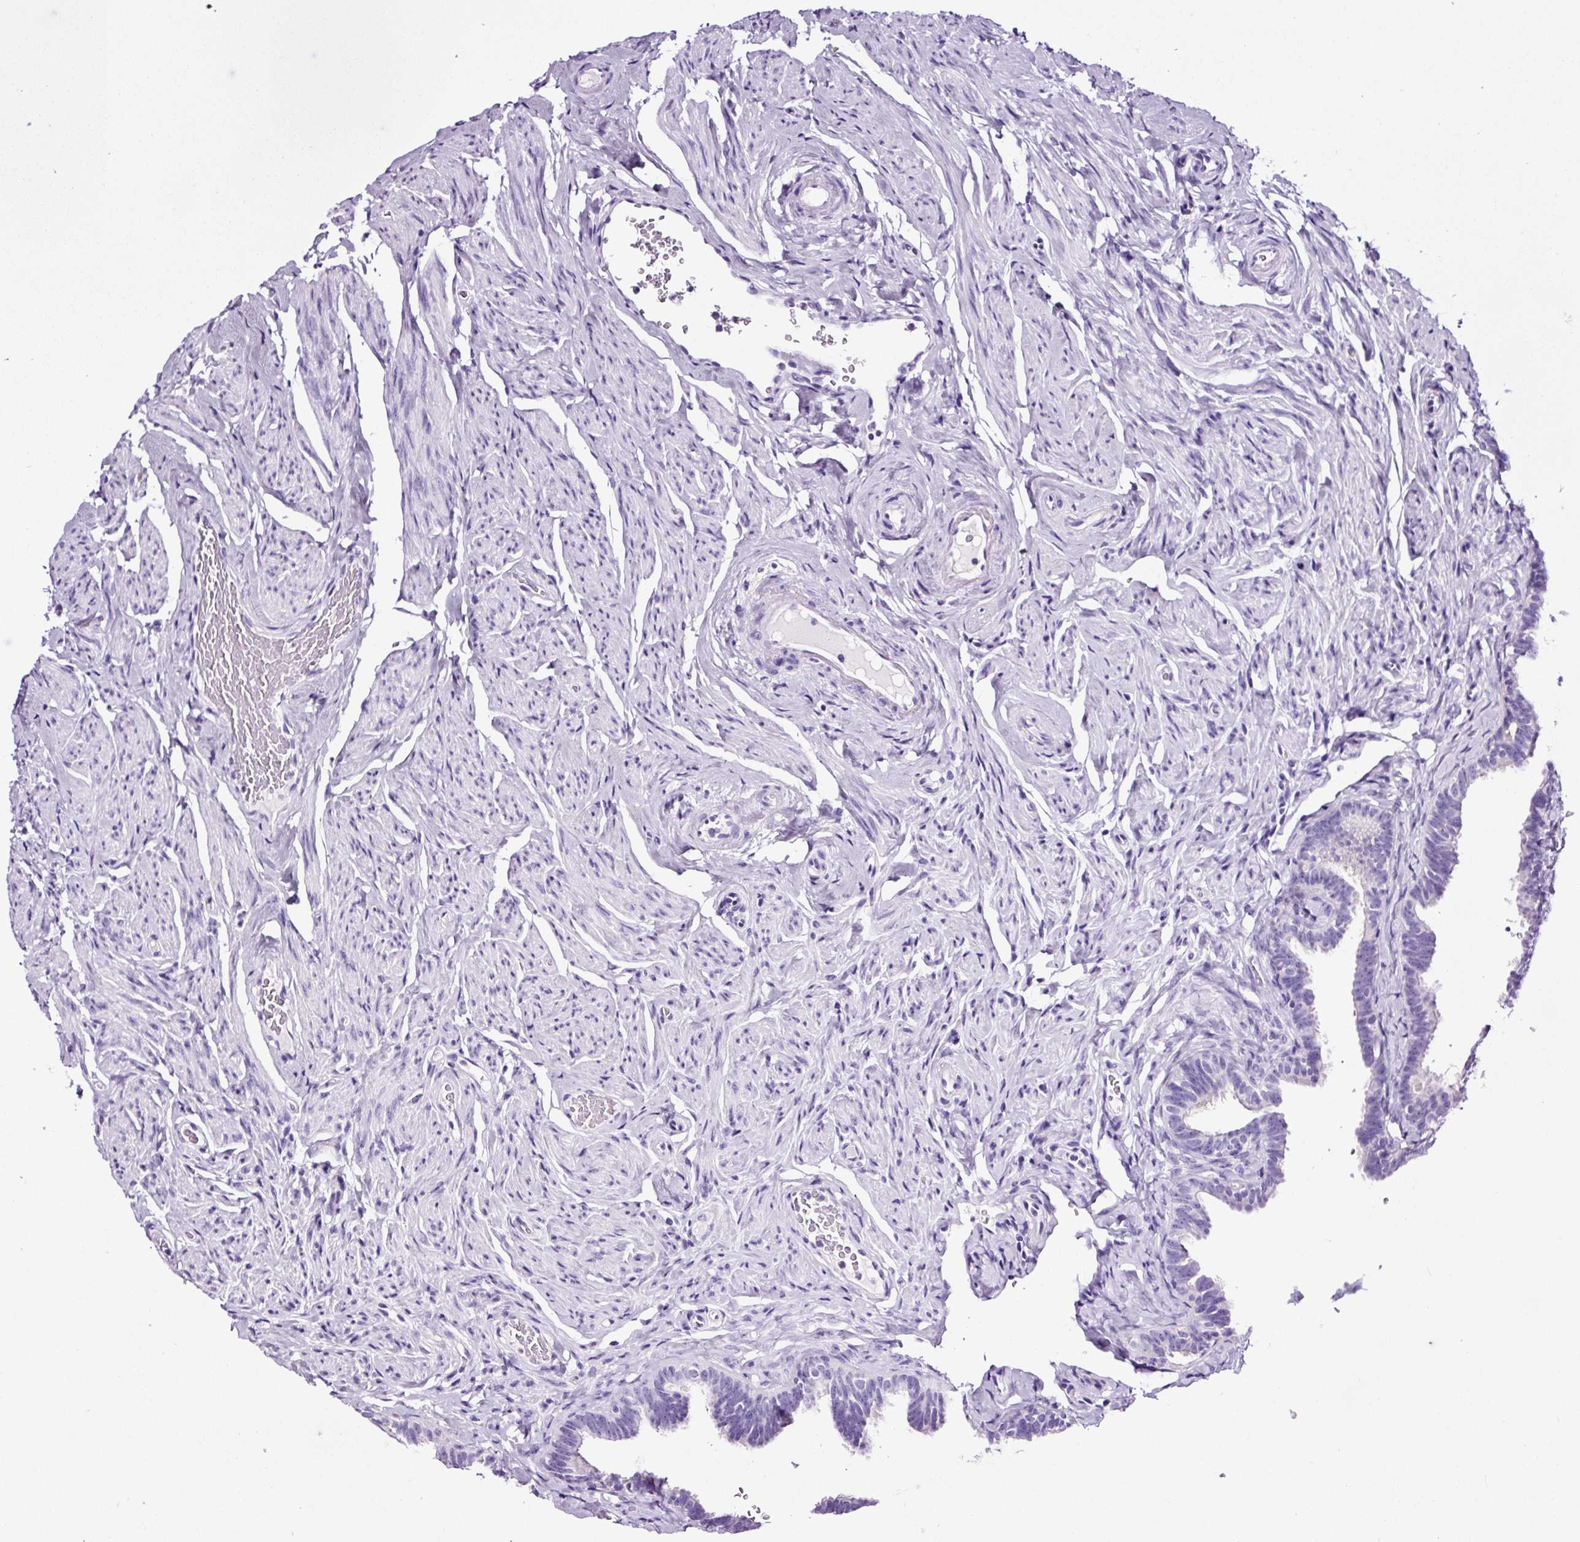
{"staining": {"intensity": "negative", "quantity": "none", "location": "none"}, "tissue": "fallopian tube", "cell_type": "Glandular cells", "image_type": "normal", "snomed": [{"axis": "morphology", "description": "Normal tissue, NOS"}, {"axis": "topography", "description": "Fallopian tube"}], "caption": "Glandular cells show no significant protein staining in normal fallopian tube. (Brightfield microscopy of DAB immunohistochemistry (IHC) at high magnification).", "gene": "FBXL7", "patient": {"sex": "female", "age": 65}}